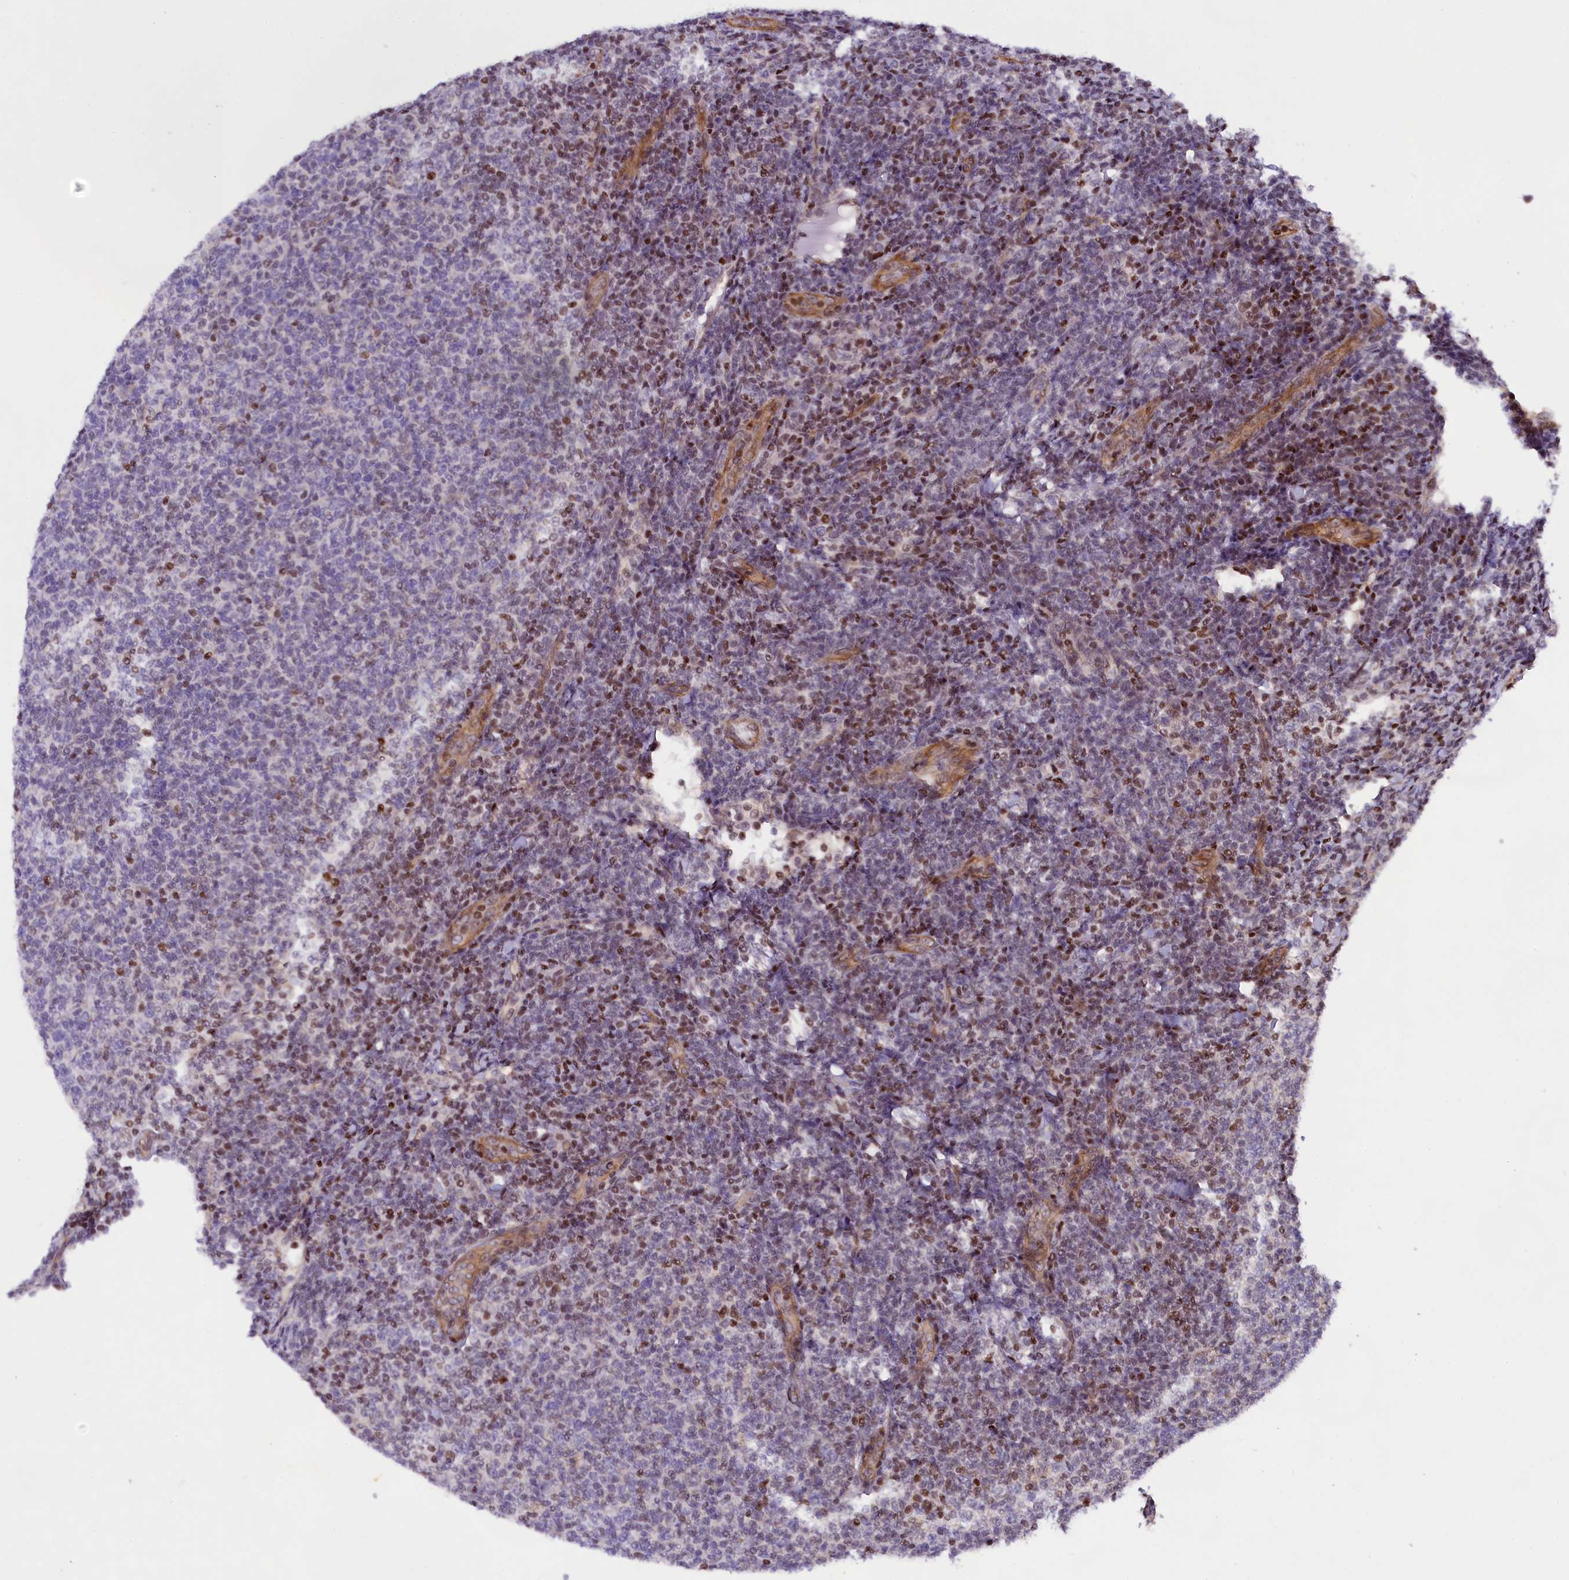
{"staining": {"intensity": "moderate", "quantity": "<25%", "location": "nuclear"}, "tissue": "lymphoma", "cell_type": "Tumor cells", "image_type": "cancer", "snomed": [{"axis": "morphology", "description": "Malignant lymphoma, non-Hodgkin's type, Low grade"}, {"axis": "topography", "description": "Lymph node"}], "caption": "Immunohistochemistry (IHC) of lymphoma demonstrates low levels of moderate nuclear positivity in about <25% of tumor cells.", "gene": "SP4", "patient": {"sex": "male", "age": 66}}